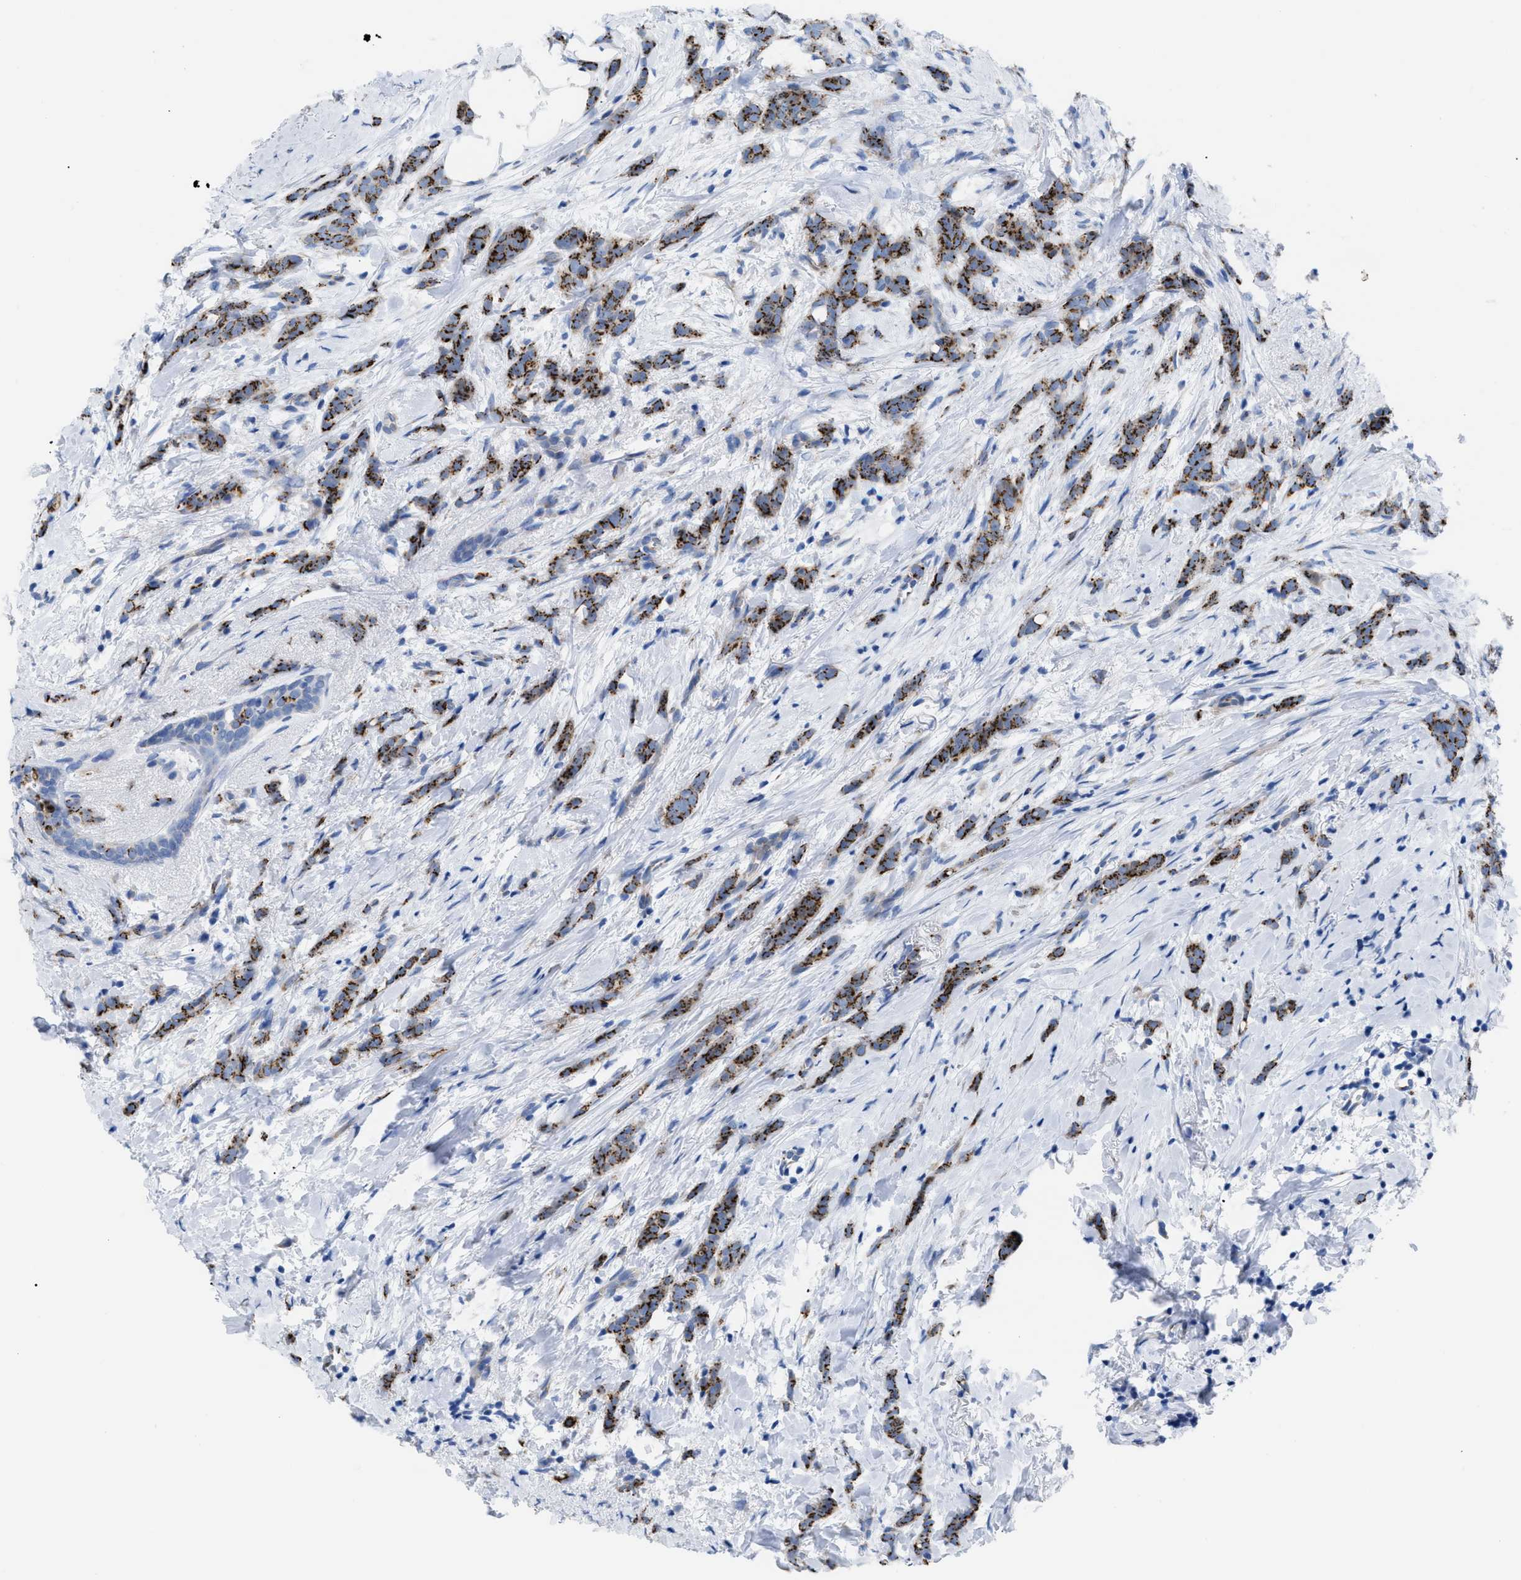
{"staining": {"intensity": "strong", "quantity": ">75%", "location": "cytoplasmic/membranous"}, "tissue": "breast cancer", "cell_type": "Tumor cells", "image_type": "cancer", "snomed": [{"axis": "morphology", "description": "Lobular carcinoma, in situ"}, {"axis": "morphology", "description": "Lobular carcinoma"}, {"axis": "topography", "description": "Breast"}], "caption": "The histopathology image exhibits staining of breast lobular carcinoma, revealing strong cytoplasmic/membranous protein staining (brown color) within tumor cells.", "gene": "TMEM17", "patient": {"sex": "female", "age": 41}}